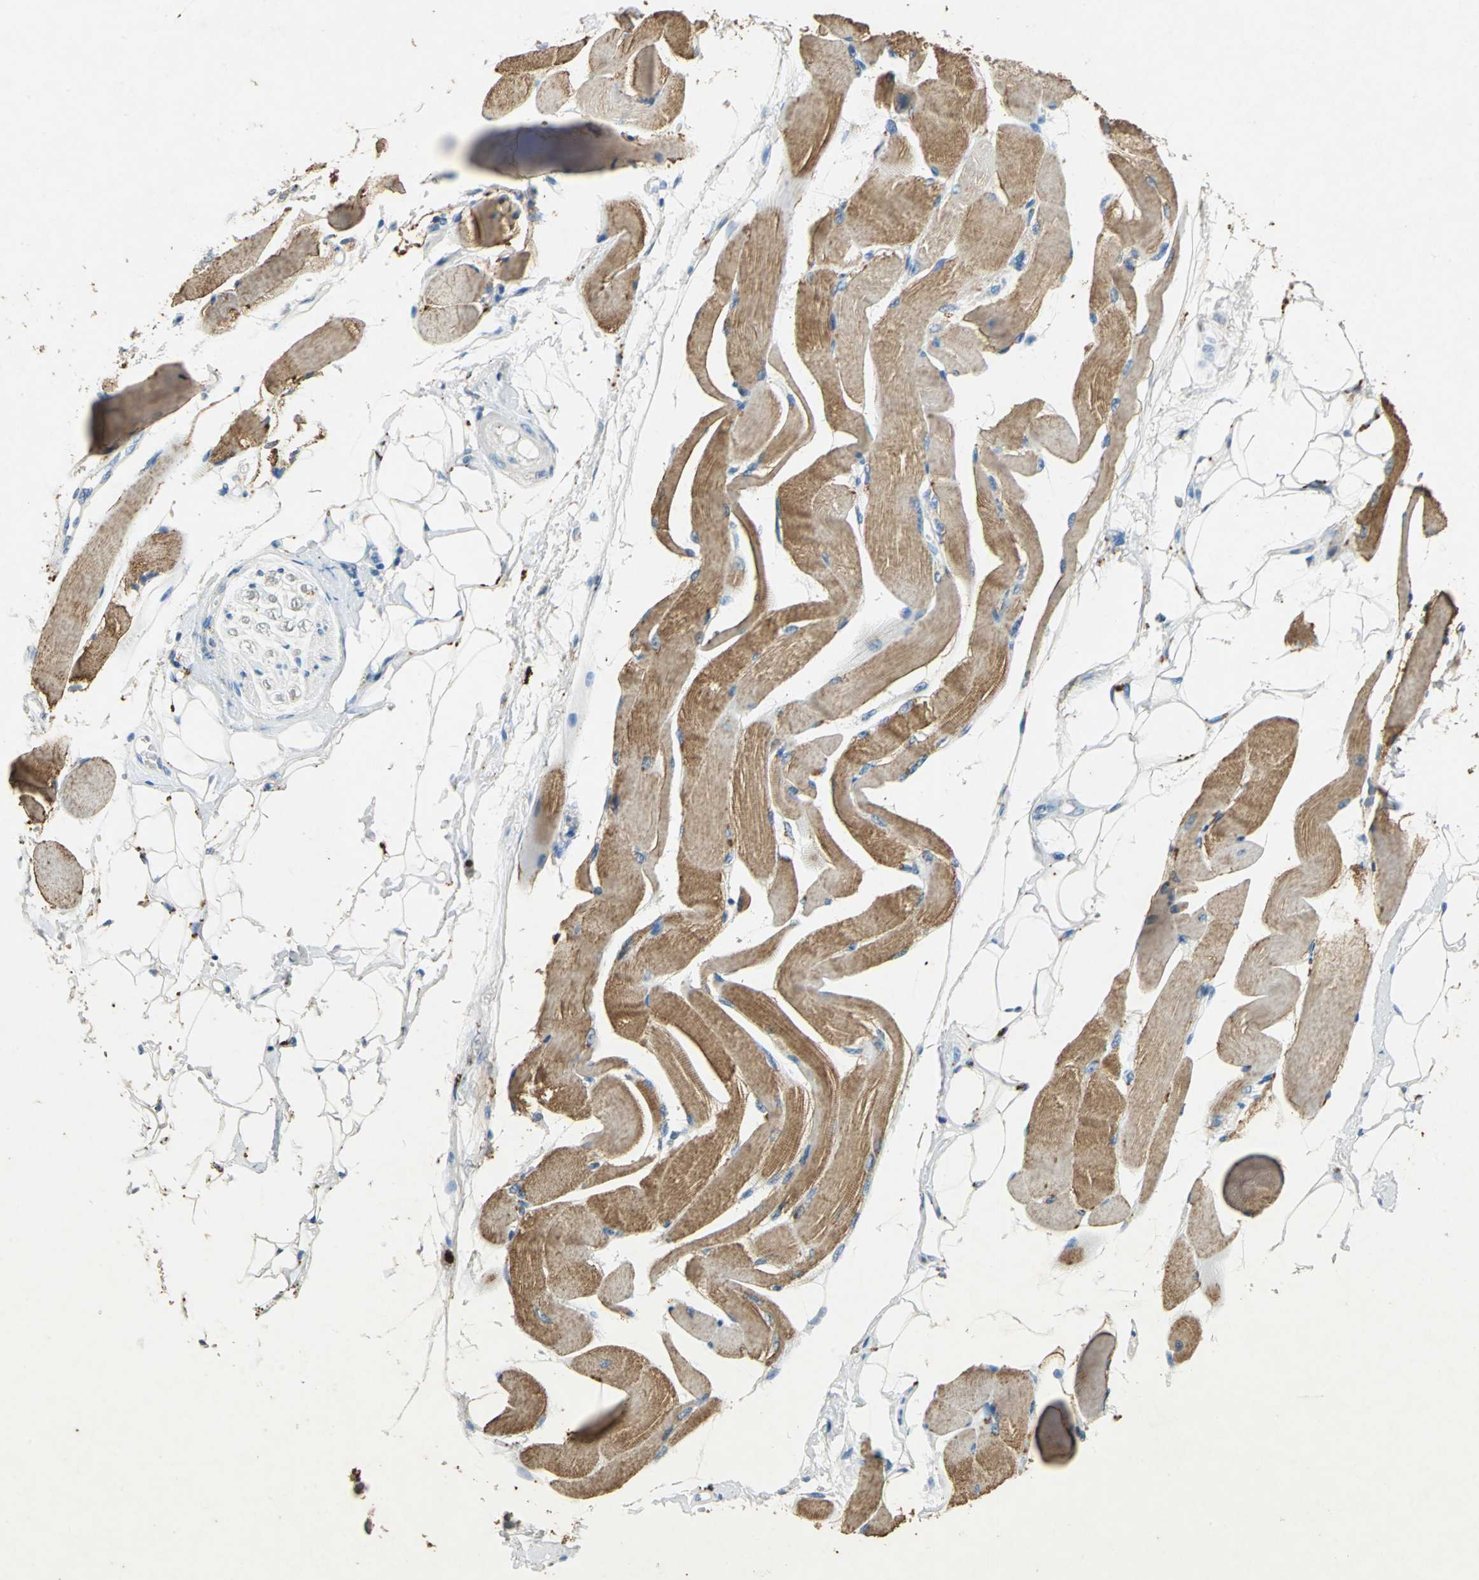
{"staining": {"intensity": "moderate", "quantity": ">75%", "location": "cytoplasmic/membranous"}, "tissue": "skeletal muscle", "cell_type": "Myocytes", "image_type": "normal", "snomed": [{"axis": "morphology", "description": "Normal tissue, NOS"}, {"axis": "topography", "description": "Skeletal muscle"}, {"axis": "topography", "description": "Peripheral nerve tissue"}], "caption": "Myocytes display medium levels of moderate cytoplasmic/membranous expression in approximately >75% of cells in benign human skeletal muscle. Nuclei are stained in blue.", "gene": "ADAMTS5", "patient": {"sex": "female", "age": 84}}